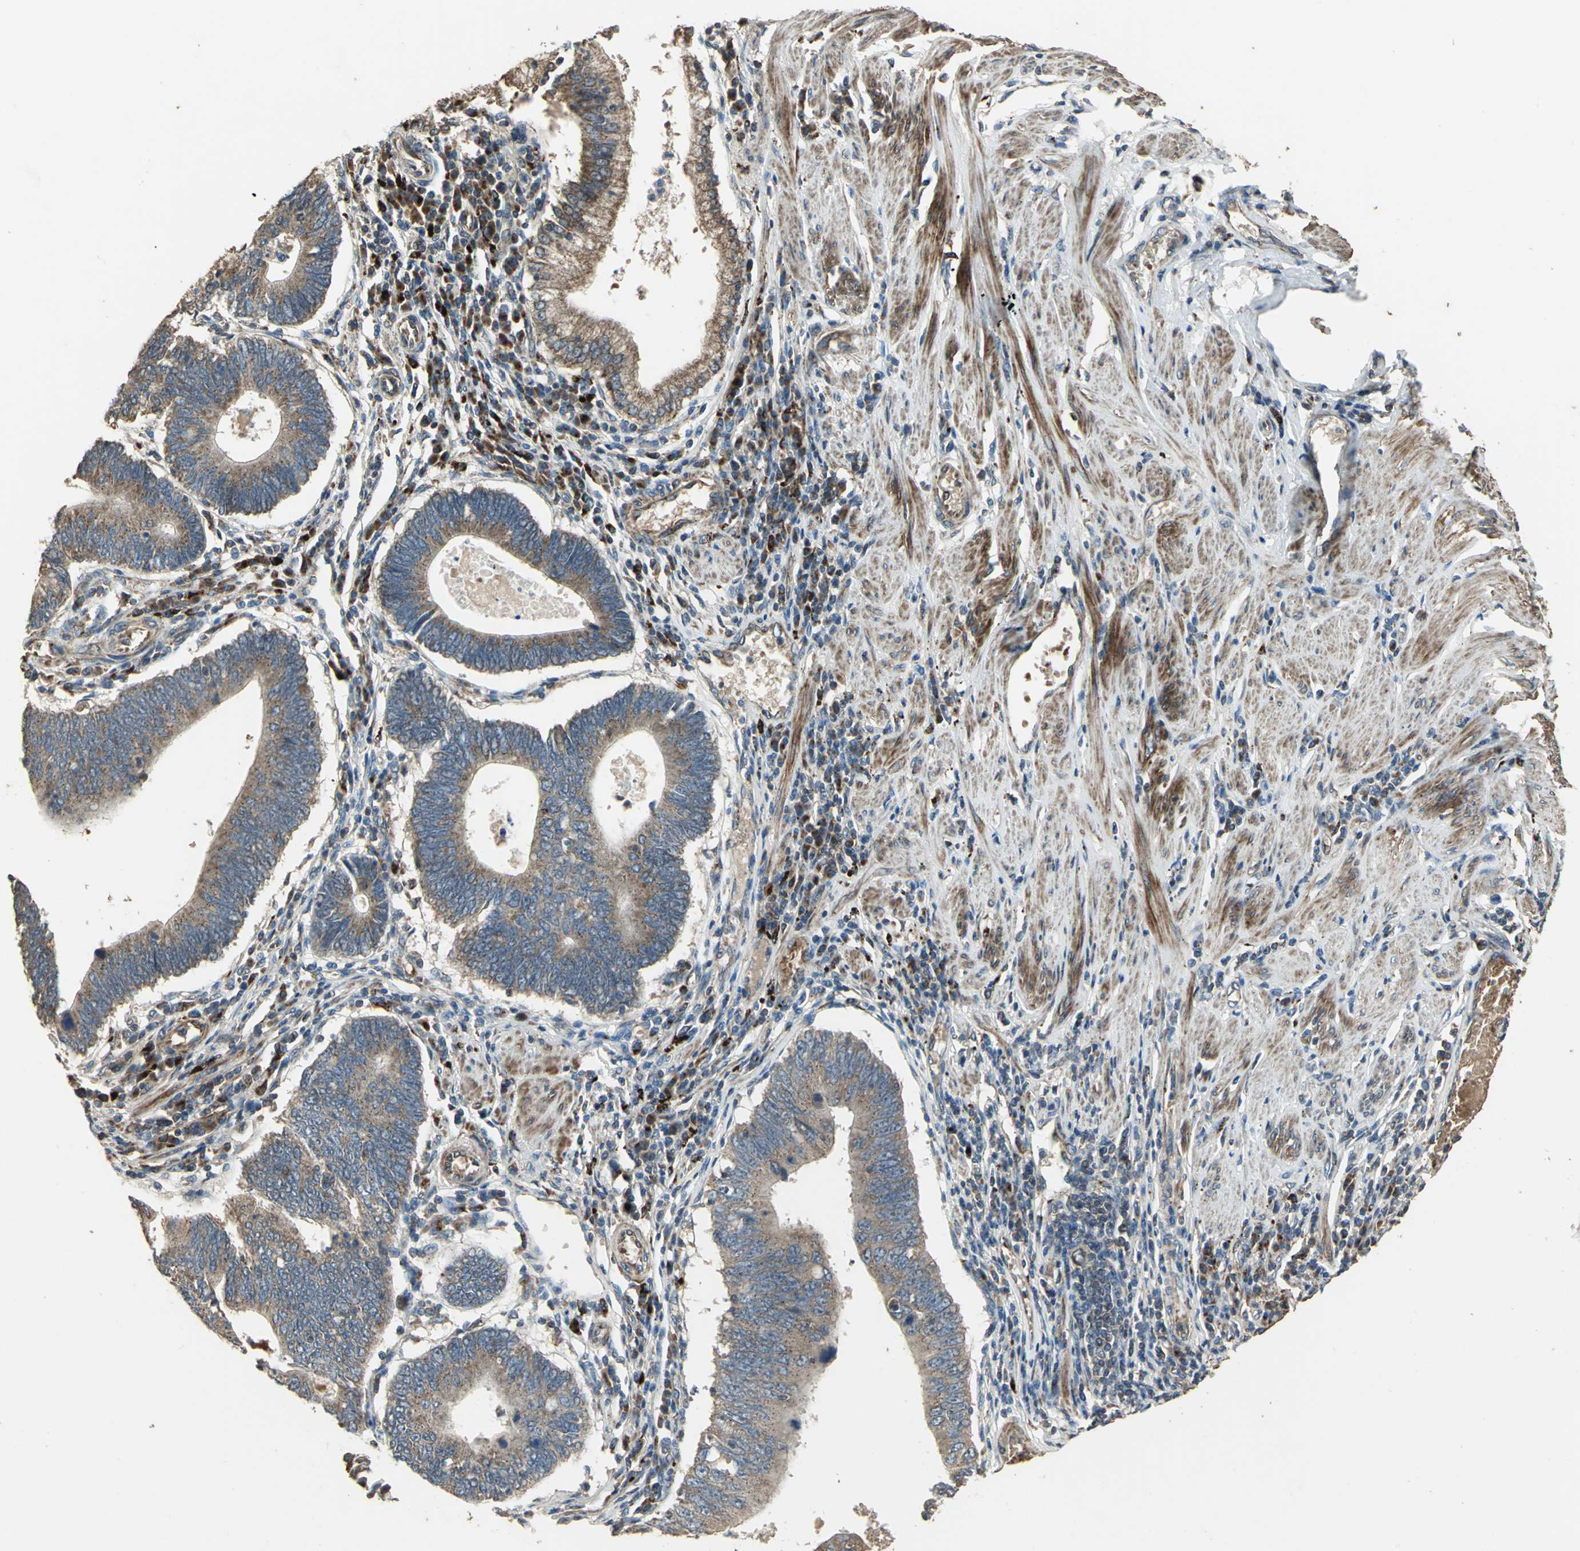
{"staining": {"intensity": "moderate", "quantity": ">75%", "location": "cytoplasmic/membranous"}, "tissue": "stomach cancer", "cell_type": "Tumor cells", "image_type": "cancer", "snomed": [{"axis": "morphology", "description": "Adenocarcinoma, NOS"}, {"axis": "topography", "description": "Stomach"}], "caption": "Moderate cytoplasmic/membranous protein expression is appreciated in about >75% of tumor cells in stomach cancer (adenocarcinoma).", "gene": "POLRMT", "patient": {"sex": "male", "age": 59}}